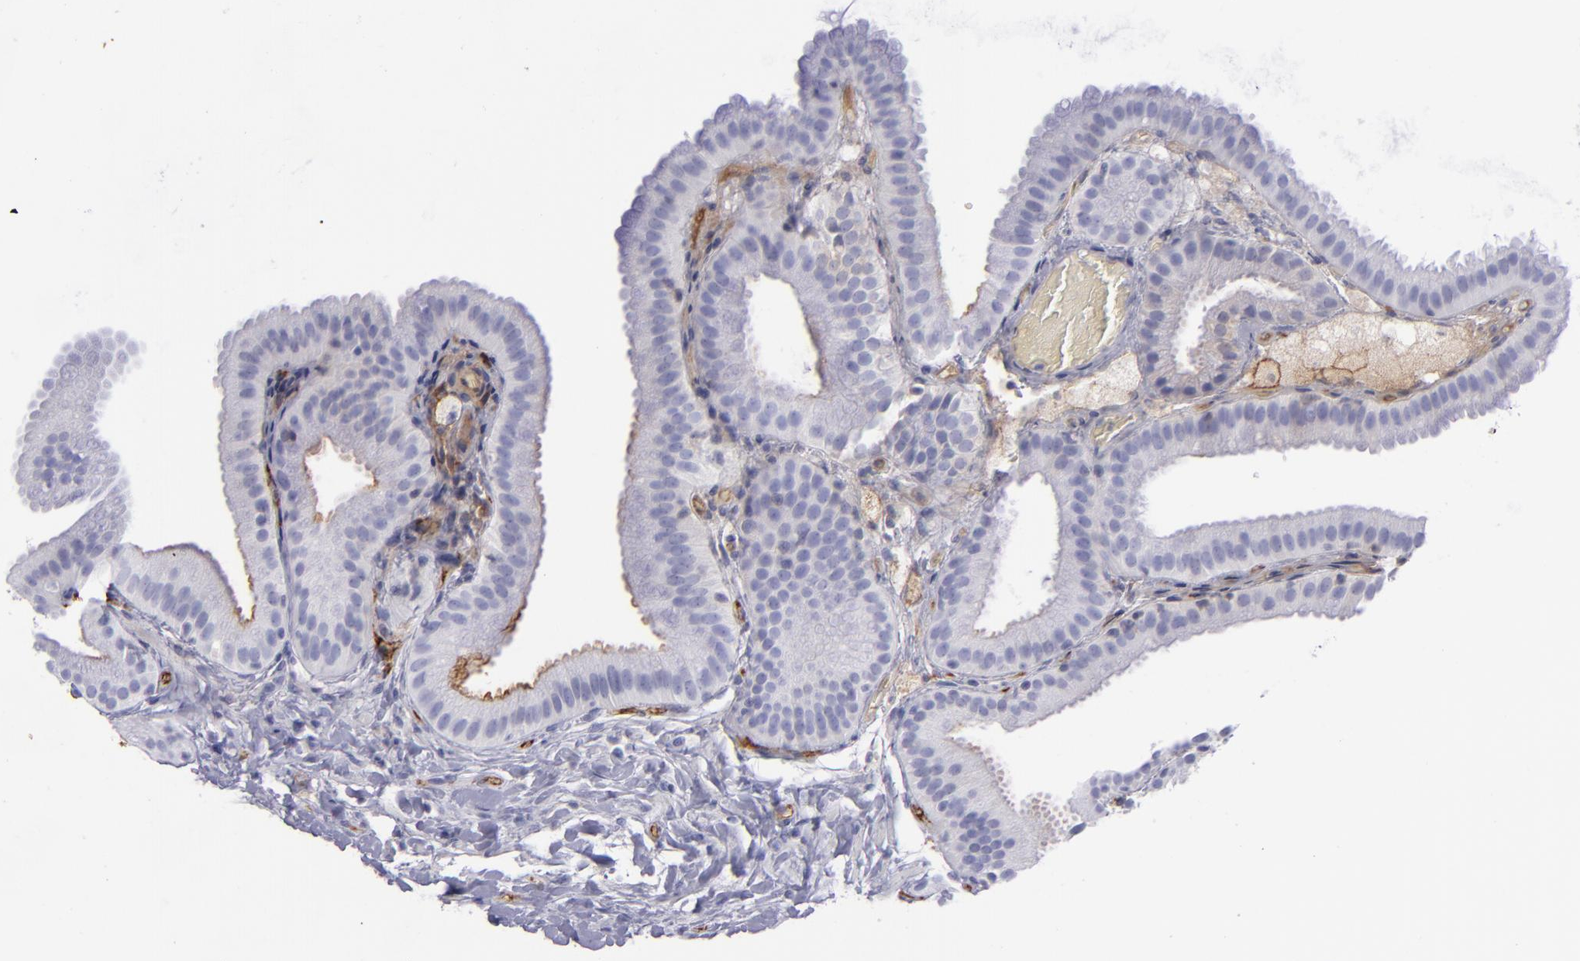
{"staining": {"intensity": "moderate", "quantity": "25%-75%", "location": "cytoplasmic/membranous"}, "tissue": "gallbladder", "cell_type": "Glandular cells", "image_type": "normal", "snomed": [{"axis": "morphology", "description": "Normal tissue, NOS"}, {"axis": "topography", "description": "Gallbladder"}], "caption": "DAB immunohistochemical staining of benign human gallbladder displays moderate cytoplasmic/membranous protein staining in approximately 25%-75% of glandular cells. (DAB = brown stain, brightfield microscopy at high magnification).", "gene": "ACE", "patient": {"sex": "female", "age": 63}}